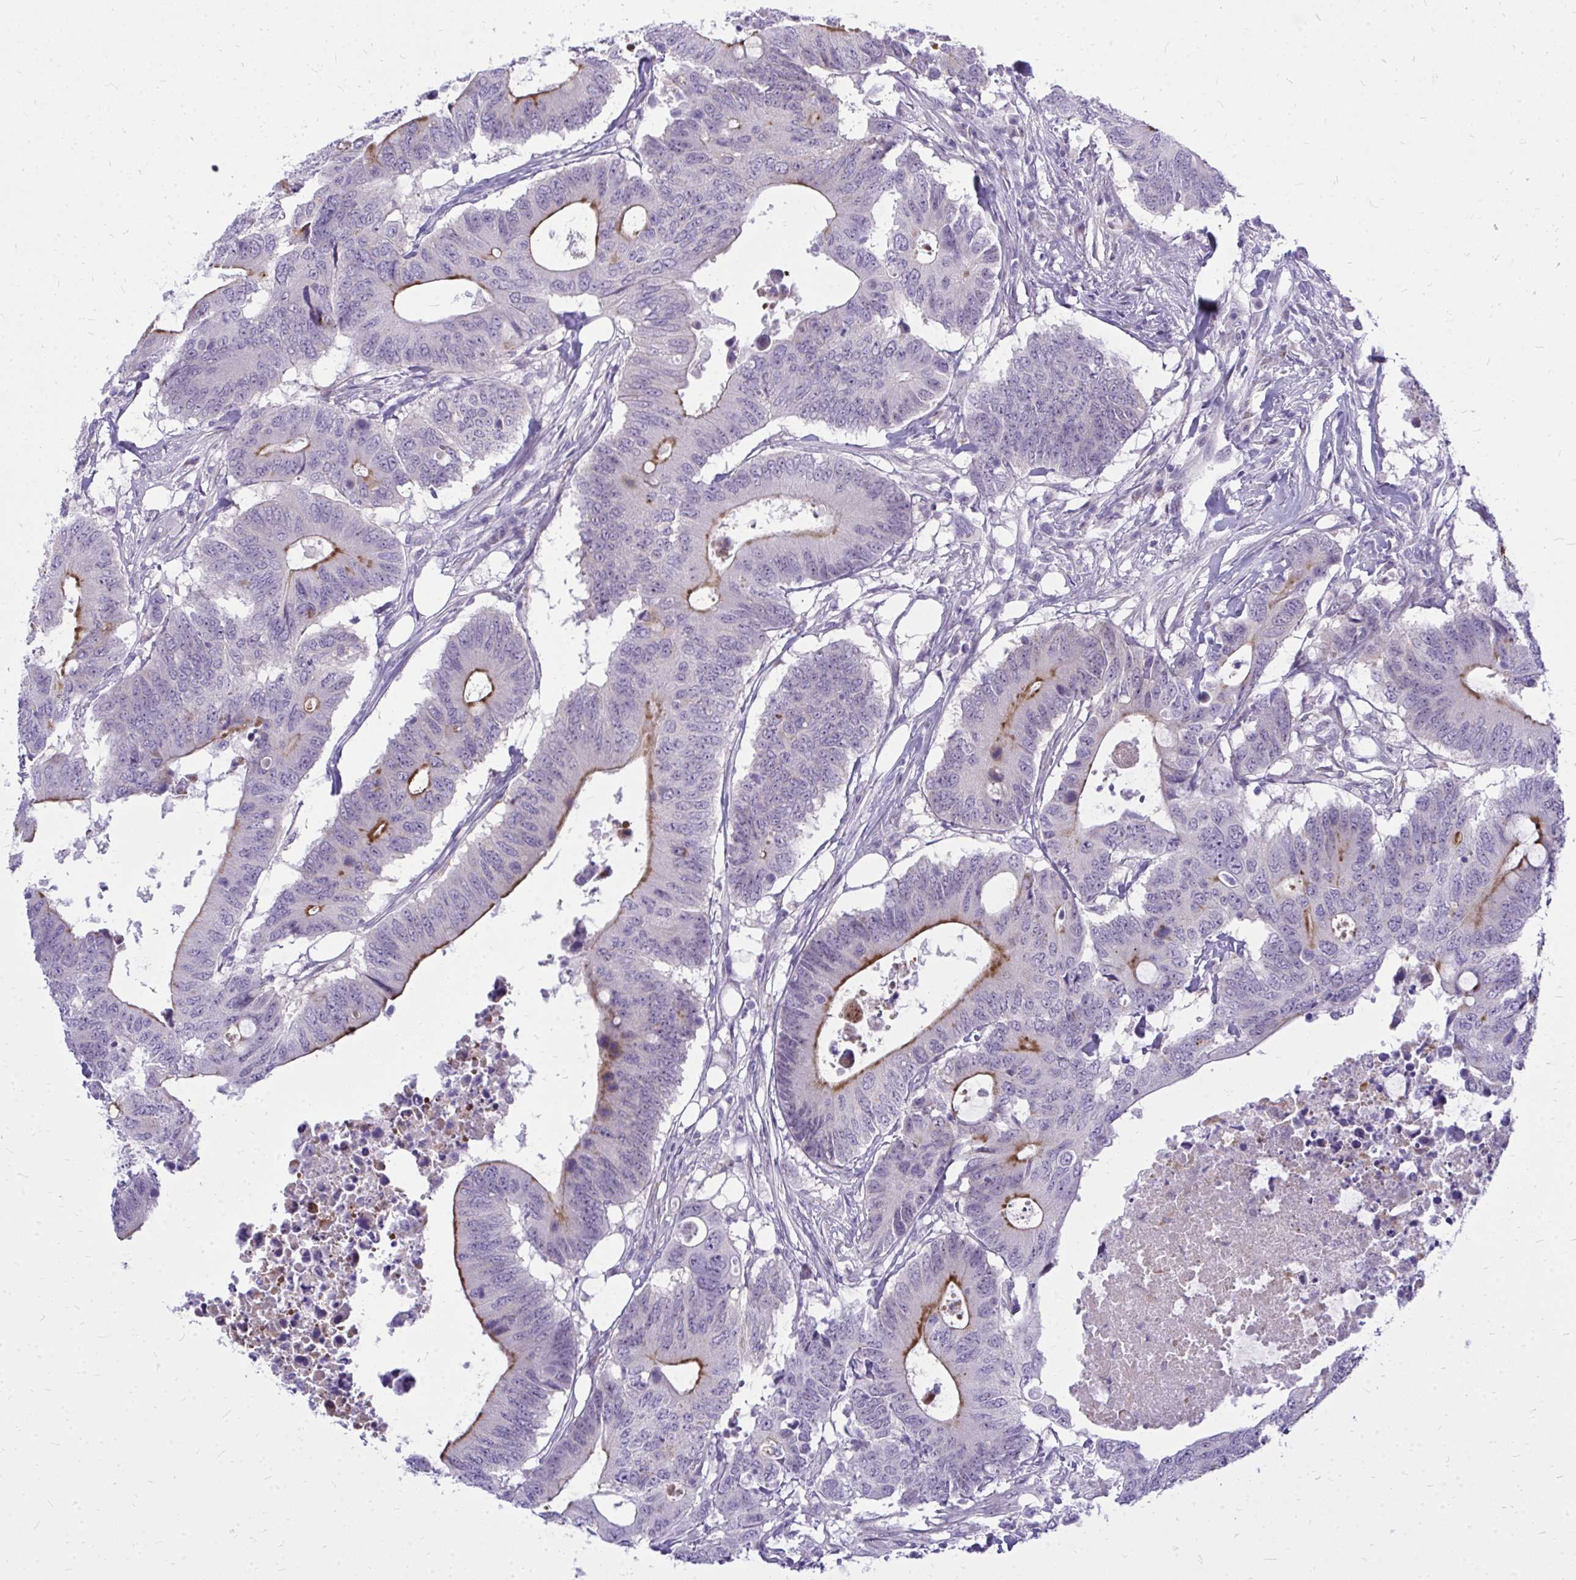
{"staining": {"intensity": "moderate", "quantity": "<25%", "location": "cytoplasmic/membranous"}, "tissue": "colorectal cancer", "cell_type": "Tumor cells", "image_type": "cancer", "snomed": [{"axis": "morphology", "description": "Adenocarcinoma, NOS"}, {"axis": "topography", "description": "Colon"}], "caption": "Brown immunohistochemical staining in human adenocarcinoma (colorectal) exhibits moderate cytoplasmic/membranous positivity in about <25% of tumor cells.", "gene": "ZSCAN25", "patient": {"sex": "male", "age": 71}}